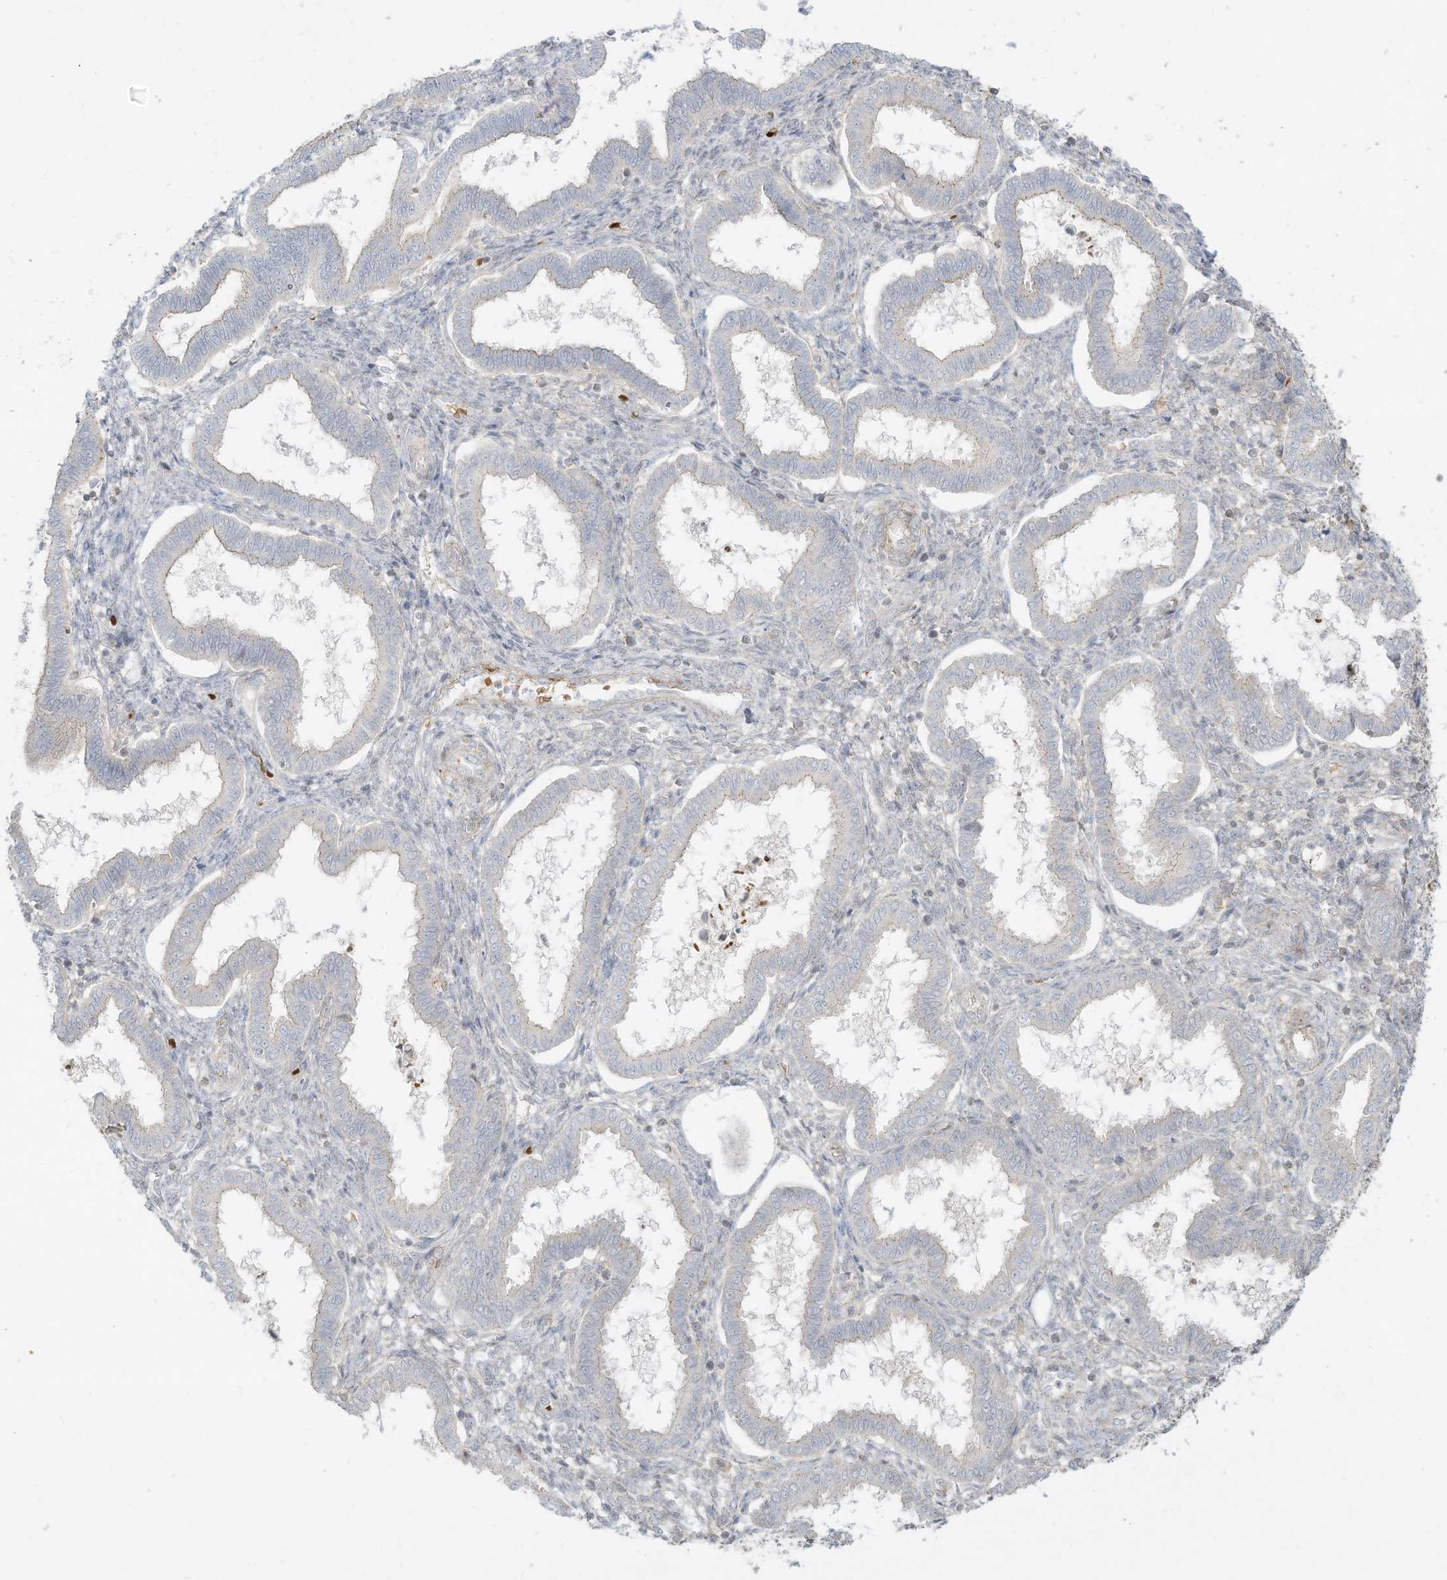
{"staining": {"intensity": "negative", "quantity": "none", "location": "none"}, "tissue": "endometrium", "cell_type": "Cells in endometrial stroma", "image_type": "normal", "snomed": [{"axis": "morphology", "description": "Normal tissue, NOS"}, {"axis": "topography", "description": "Endometrium"}], "caption": "DAB immunohistochemical staining of benign human endometrium reveals no significant positivity in cells in endometrial stroma.", "gene": "OFD1", "patient": {"sex": "female", "age": 24}}